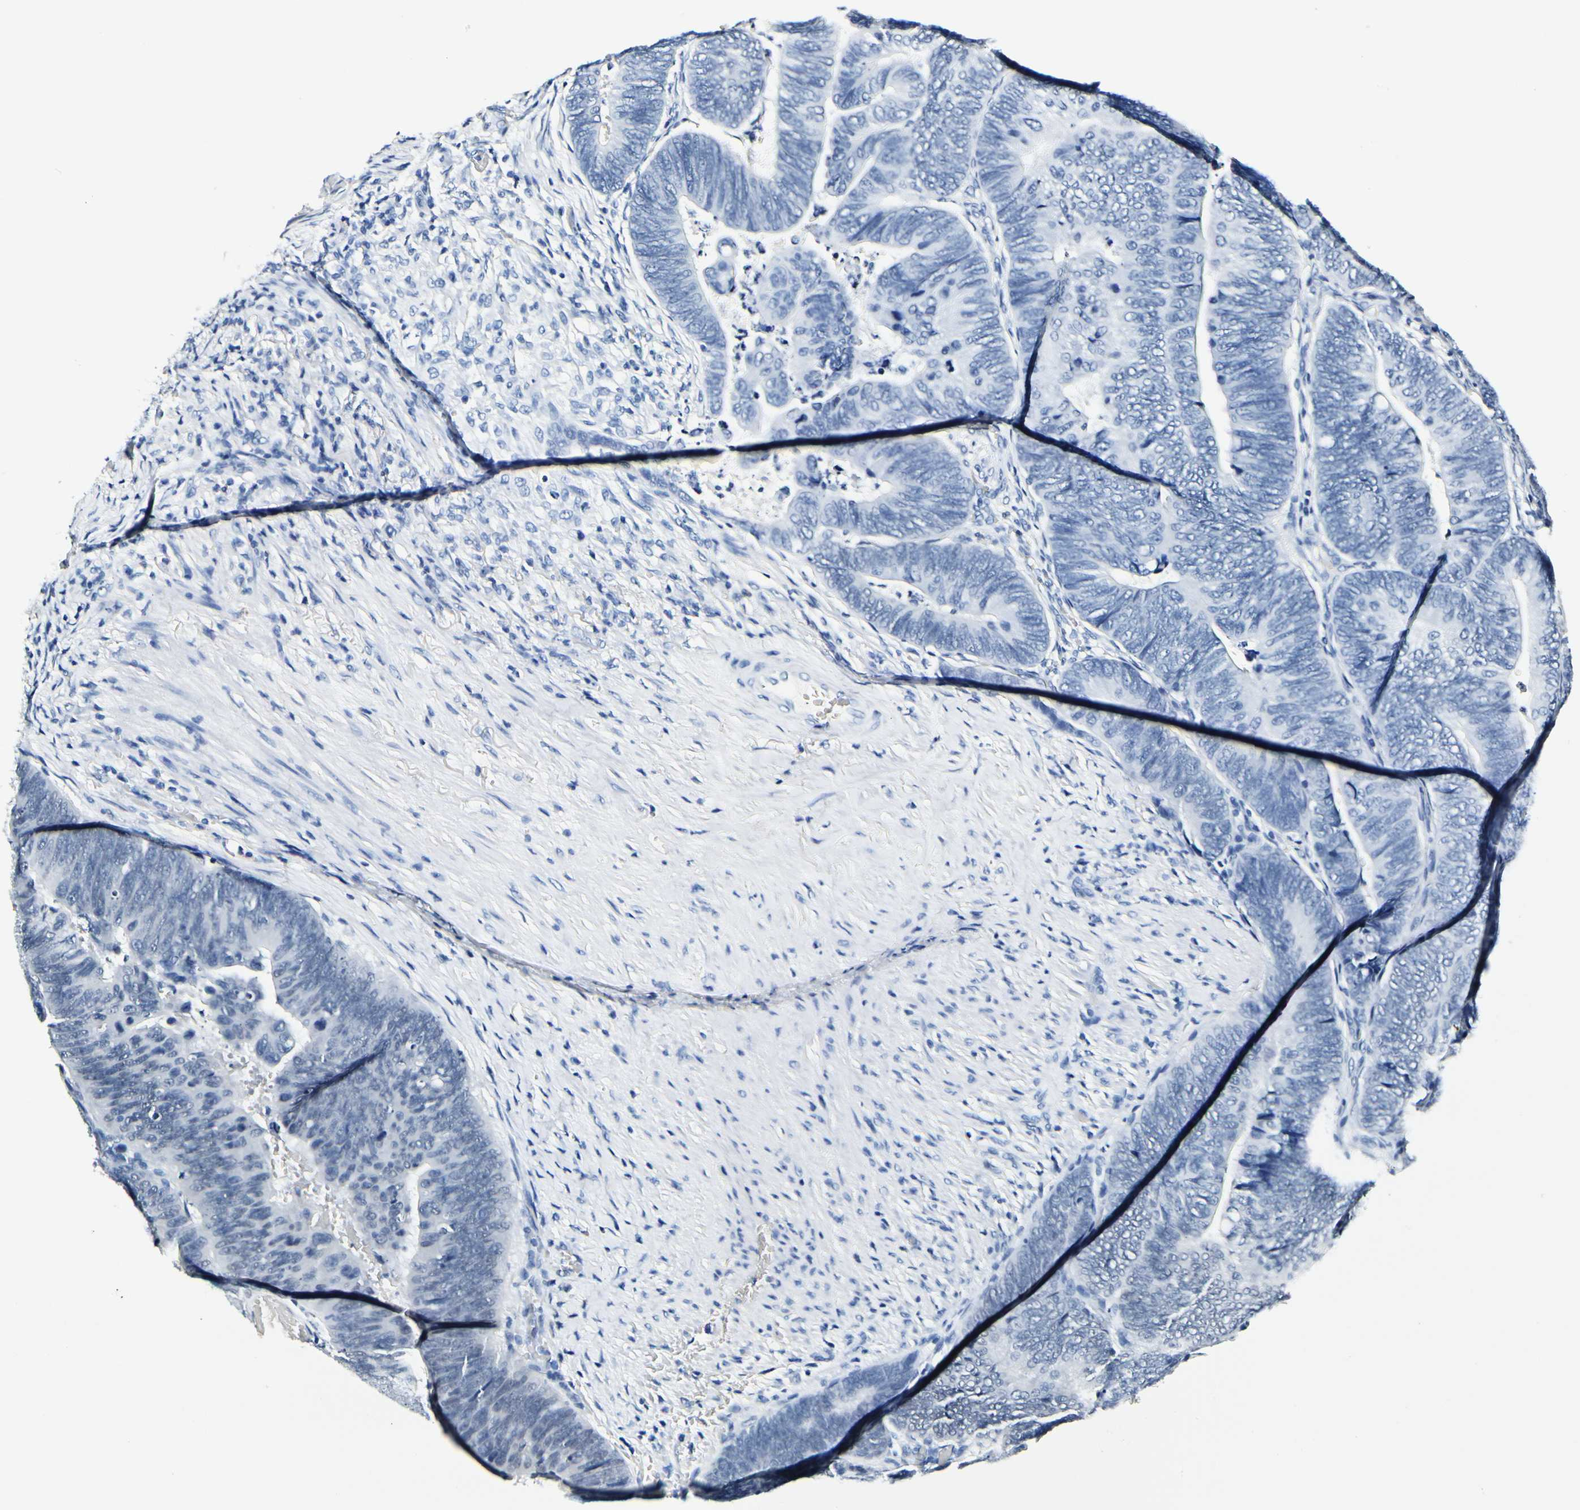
{"staining": {"intensity": "negative", "quantity": "none", "location": "none"}, "tissue": "colorectal cancer", "cell_type": "Tumor cells", "image_type": "cancer", "snomed": [{"axis": "morphology", "description": "Normal tissue, NOS"}, {"axis": "morphology", "description": "Adenocarcinoma, NOS"}, {"axis": "topography", "description": "Rectum"}, {"axis": "topography", "description": "Peripheral nerve tissue"}], "caption": "Protein analysis of colorectal adenocarcinoma displays no significant staining in tumor cells.", "gene": "NFIA", "patient": {"sex": "male", "age": 92}}